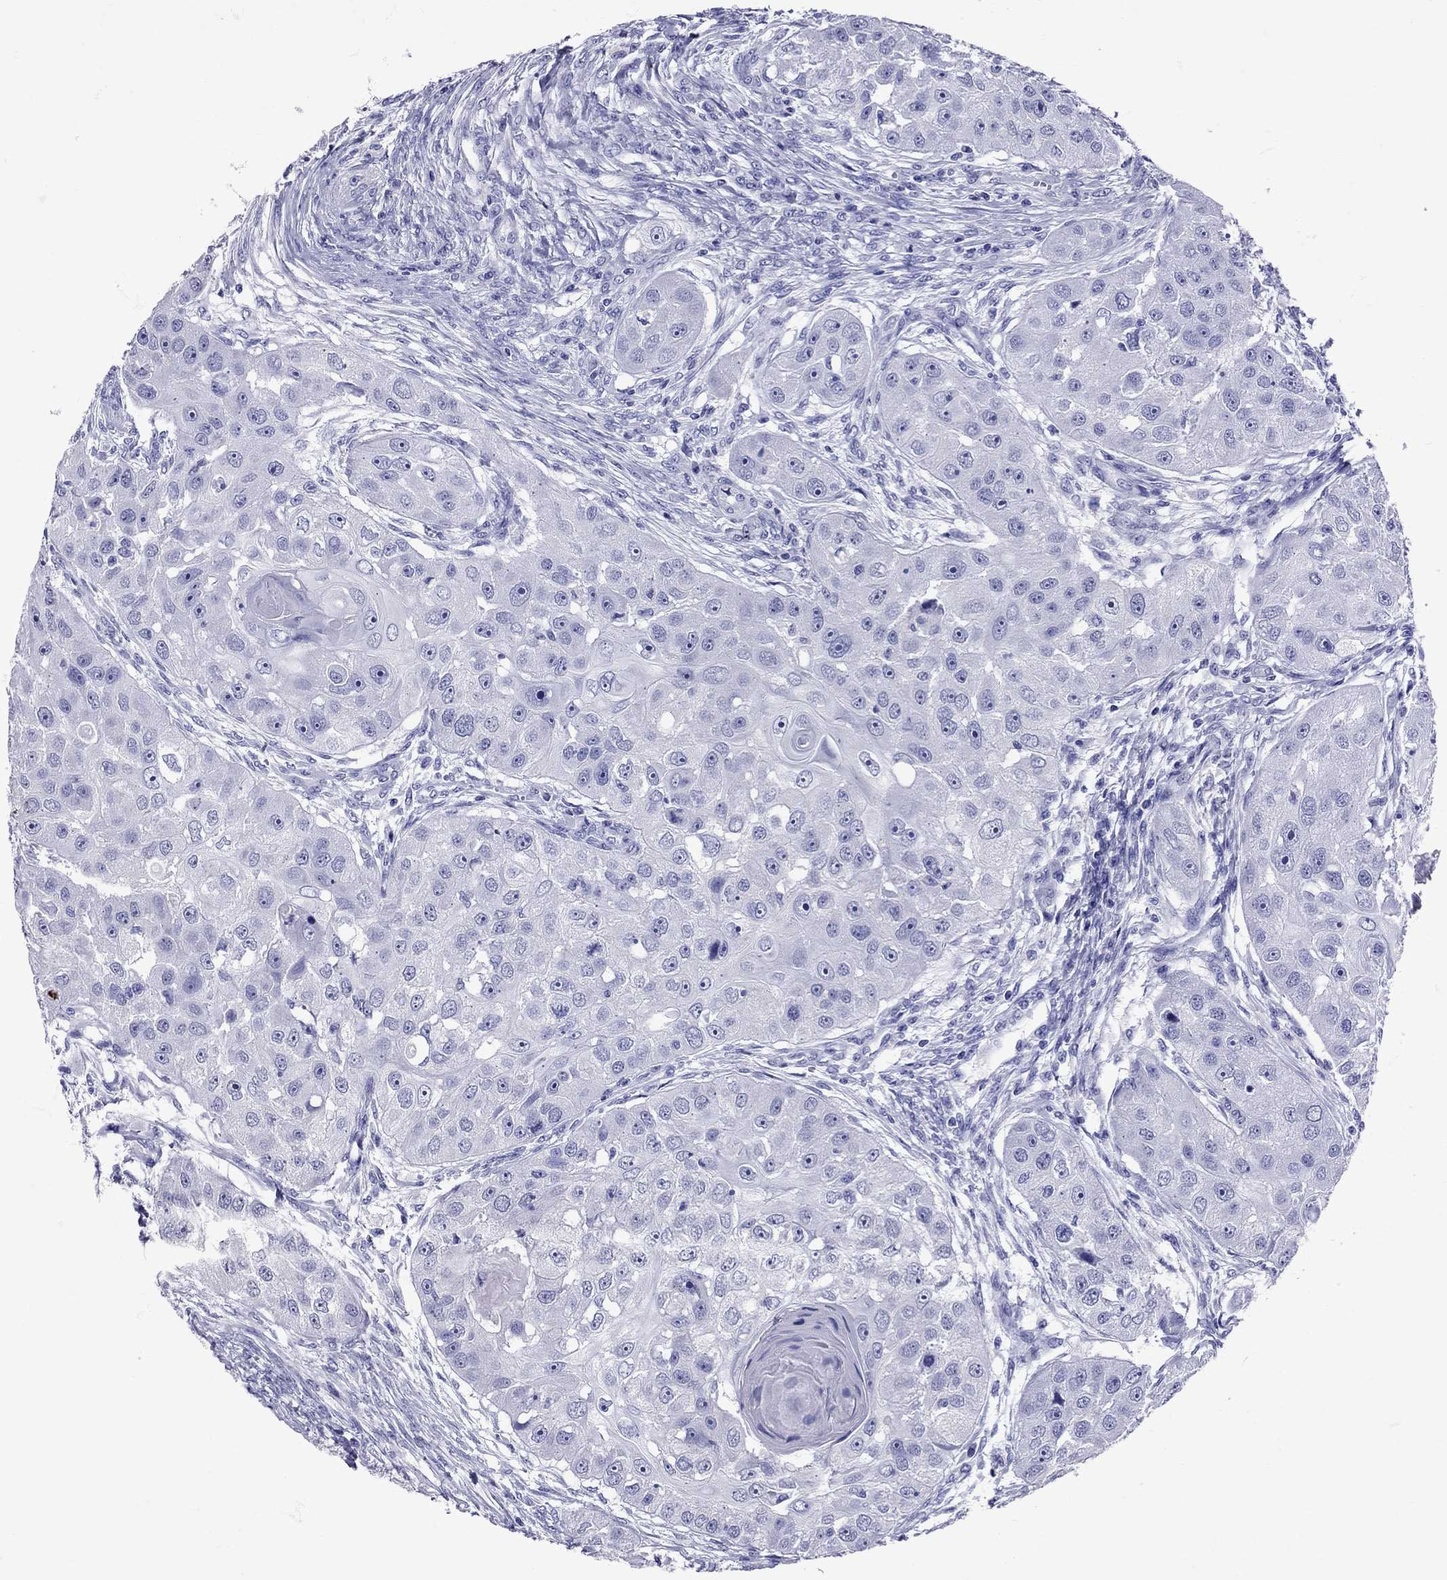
{"staining": {"intensity": "negative", "quantity": "none", "location": "none"}, "tissue": "head and neck cancer", "cell_type": "Tumor cells", "image_type": "cancer", "snomed": [{"axis": "morphology", "description": "Squamous cell carcinoma, NOS"}, {"axis": "topography", "description": "Head-Neck"}], "caption": "Immunohistochemistry (IHC) of head and neck cancer reveals no expression in tumor cells. (Brightfield microscopy of DAB (3,3'-diaminobenzidine) immunohistochemistry (IHC) at high magnification).", "gene": "AVP", "patient": {"sex": "male", "age": 51}}